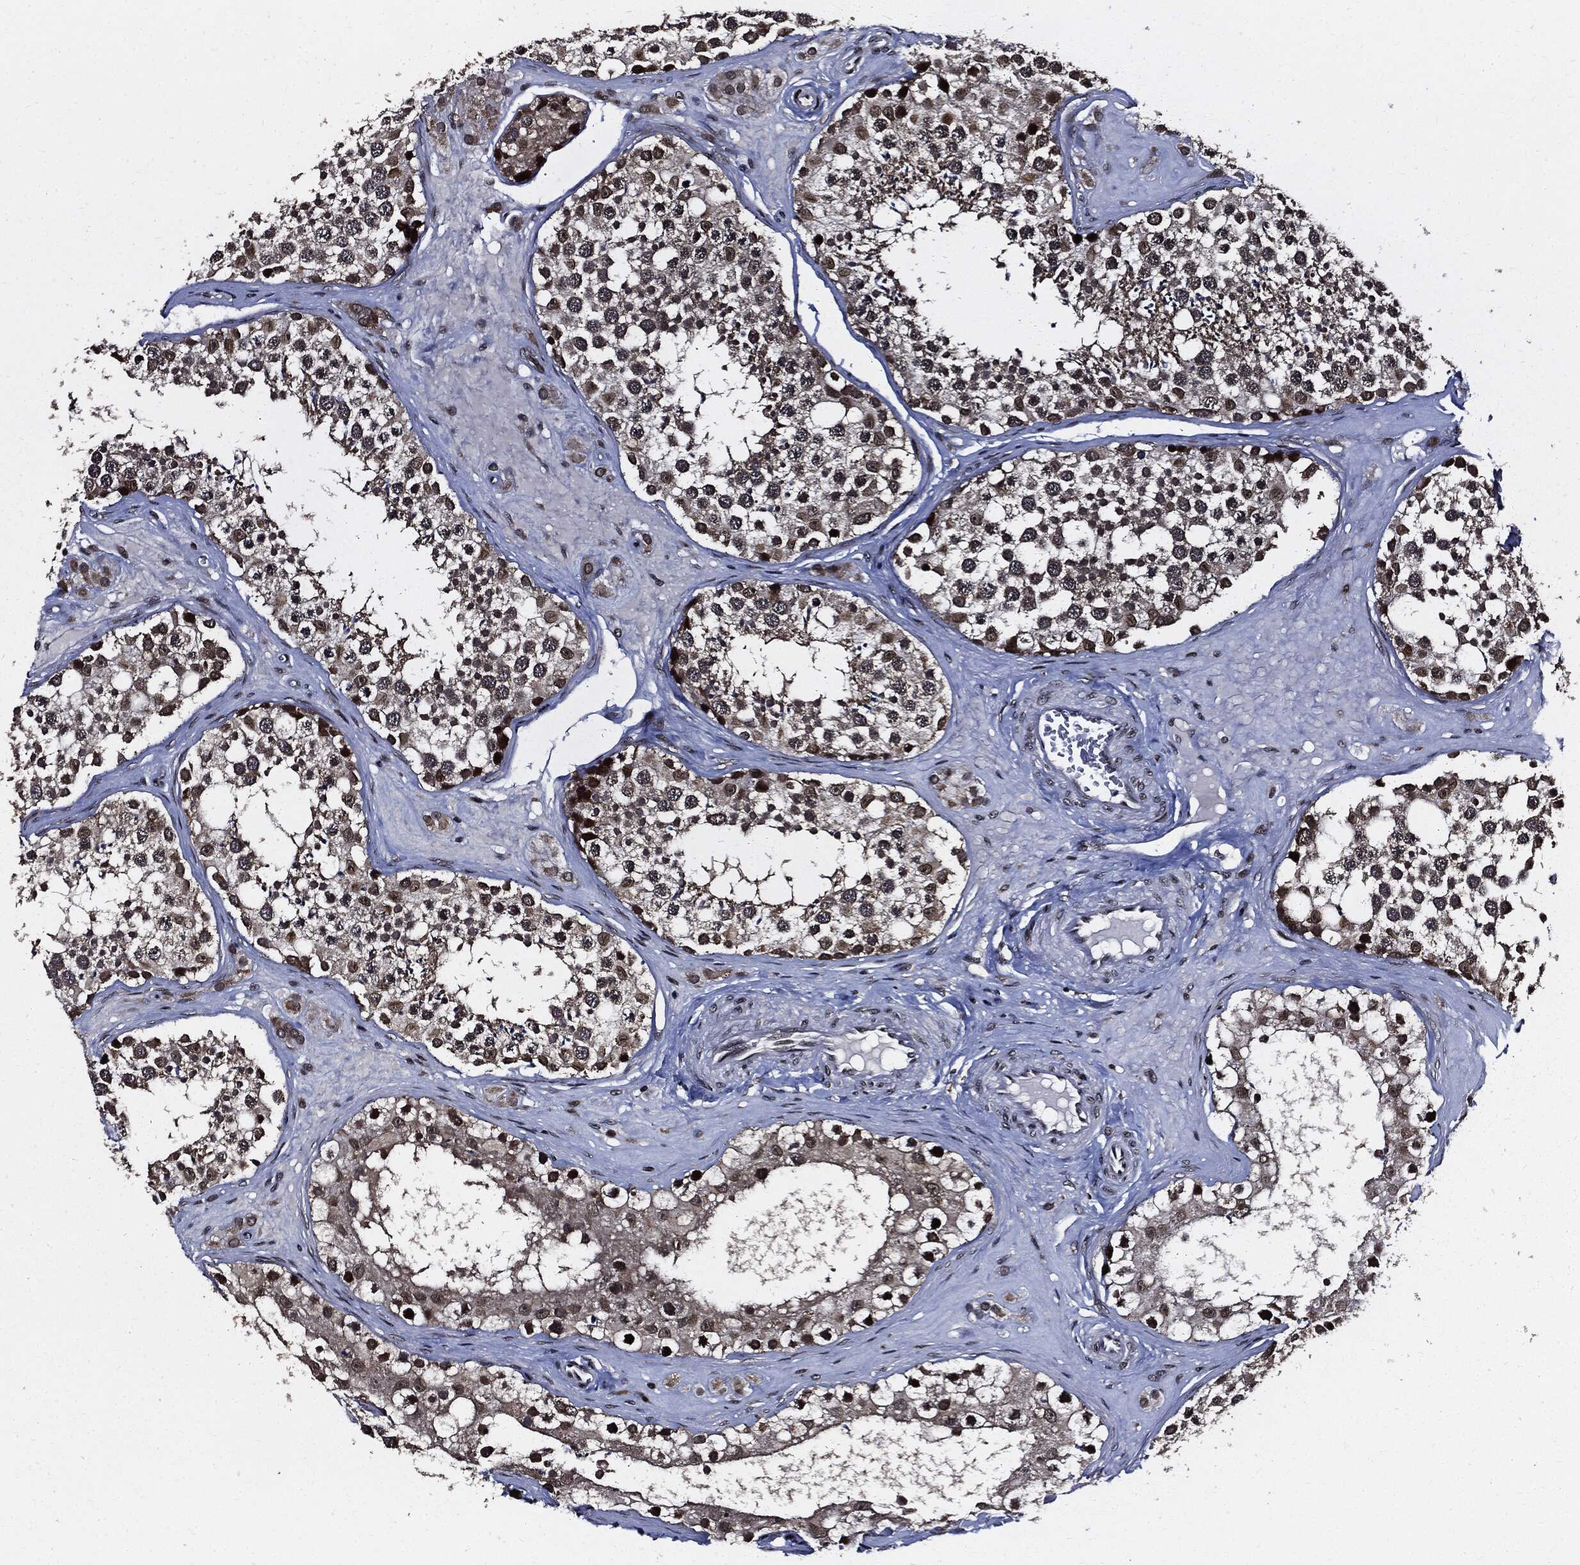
{"staining": {"intensity": "strong", "quantity": "<25%", "location": "cytoplasmic/membranous,nuclear"}, "tissue": "testis", "cell_type": "Cells in seminiferous ducts", "image_type": "normal", "snomed": [{"axis": "morphology", "description": "Normal tissue, NOS"}, {"axis": "topography", "description": "Testis"}], "caption": "Immunohistochemical staining of normal testis reveals strong cytoplasmic/membranous,nuclear protein expression in about <25% of cells in seminiferous ducts. (DAB IHC with brightfield microscopy, high magnification).", "gene": "SUGT1", "patient": {"sex": "male", "age": 31}}